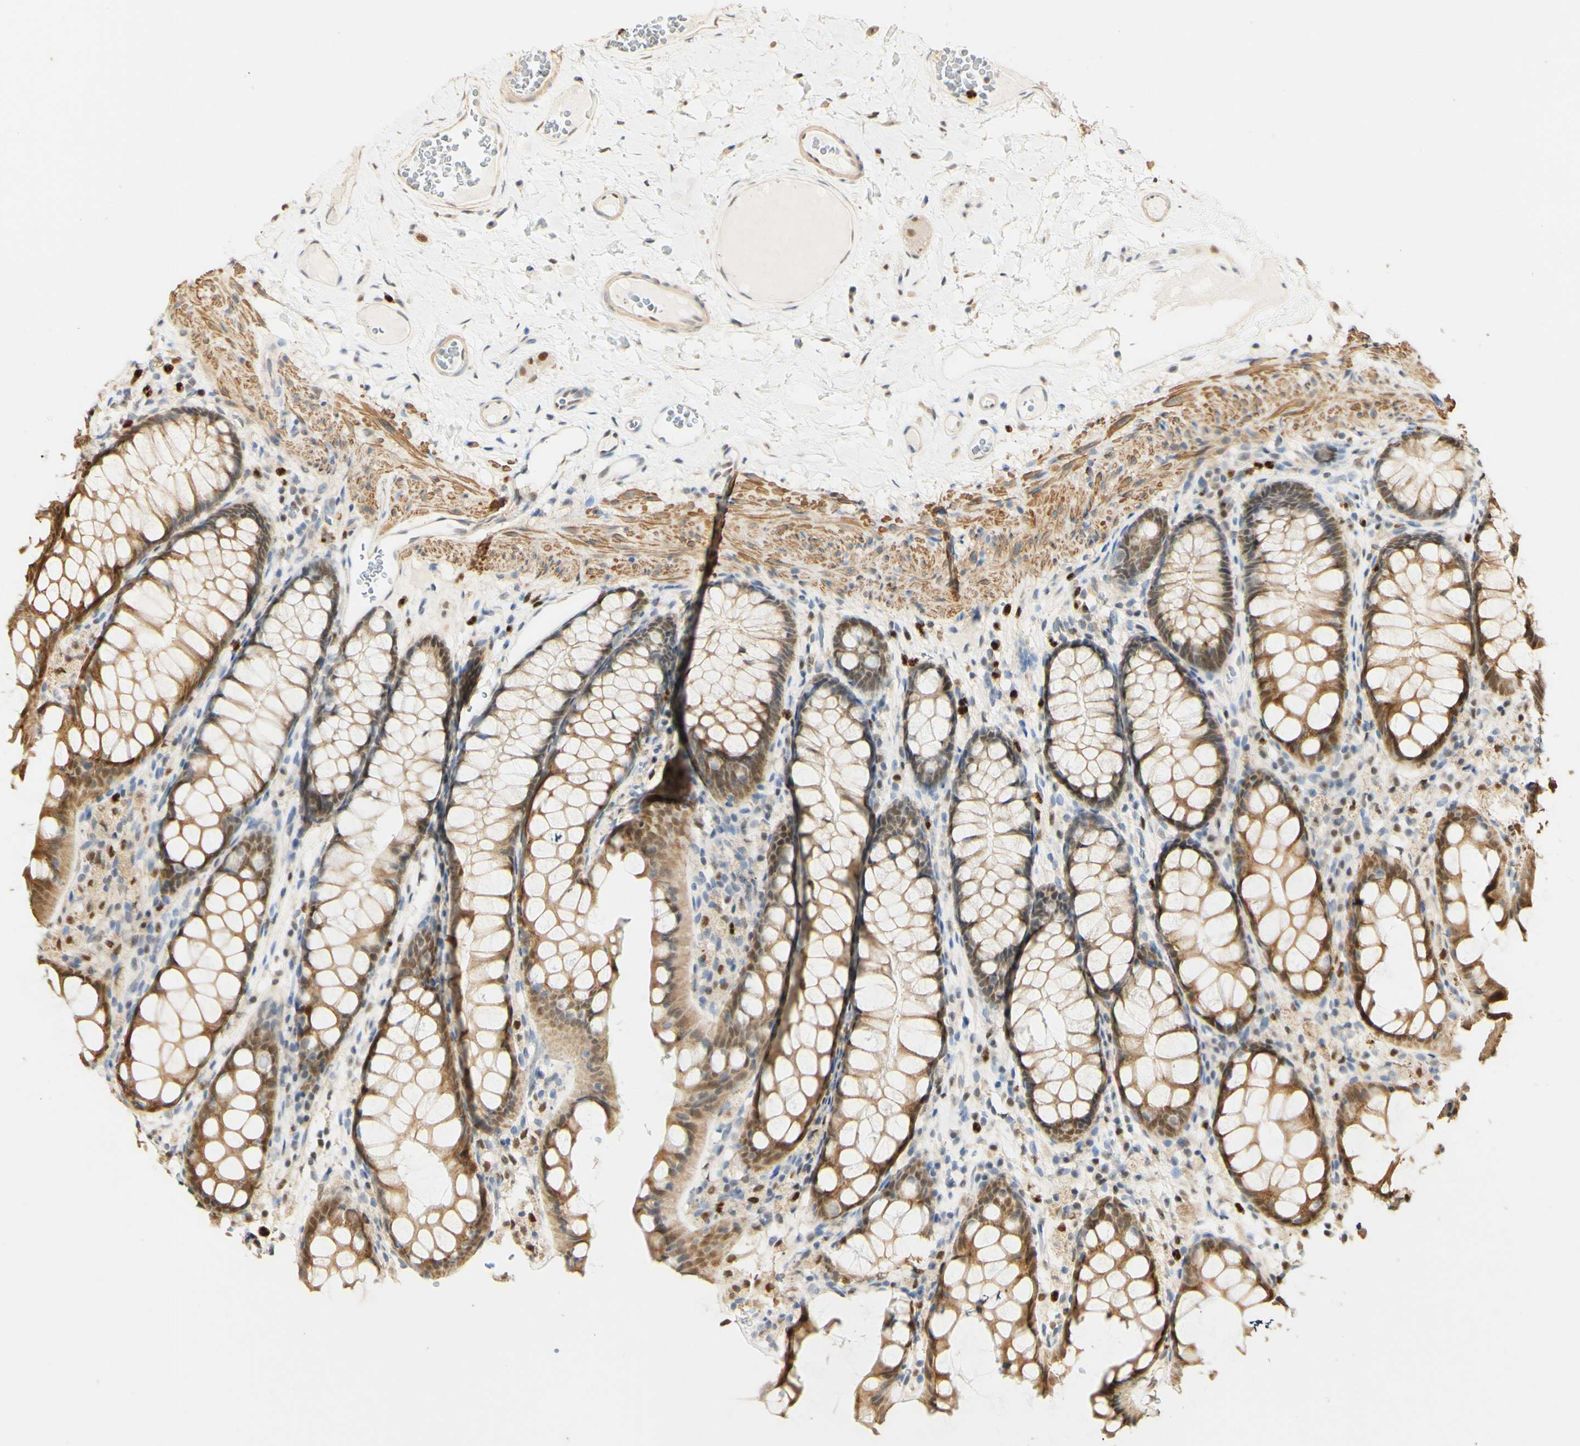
{"staining": {"intensity": "weak", "quantity": ">75%", "location": "cytoplasmic/membranous"}, "tissue": "colon", "cell_type": "Endothelial cells", "image_type": "normal", "snomed": [{"axis": "morphology", "description": "Normal tissue, NOS"}, {"axis": "topography", "description": "Colon"}], "caption": "Endothelial cells display low levels of weak cytoplasmic/membranous staining in approximately >75% of cells in unremarkable colon.", "gene": "MAP3K4", "patient": {"sex": "female", "age": 55}}